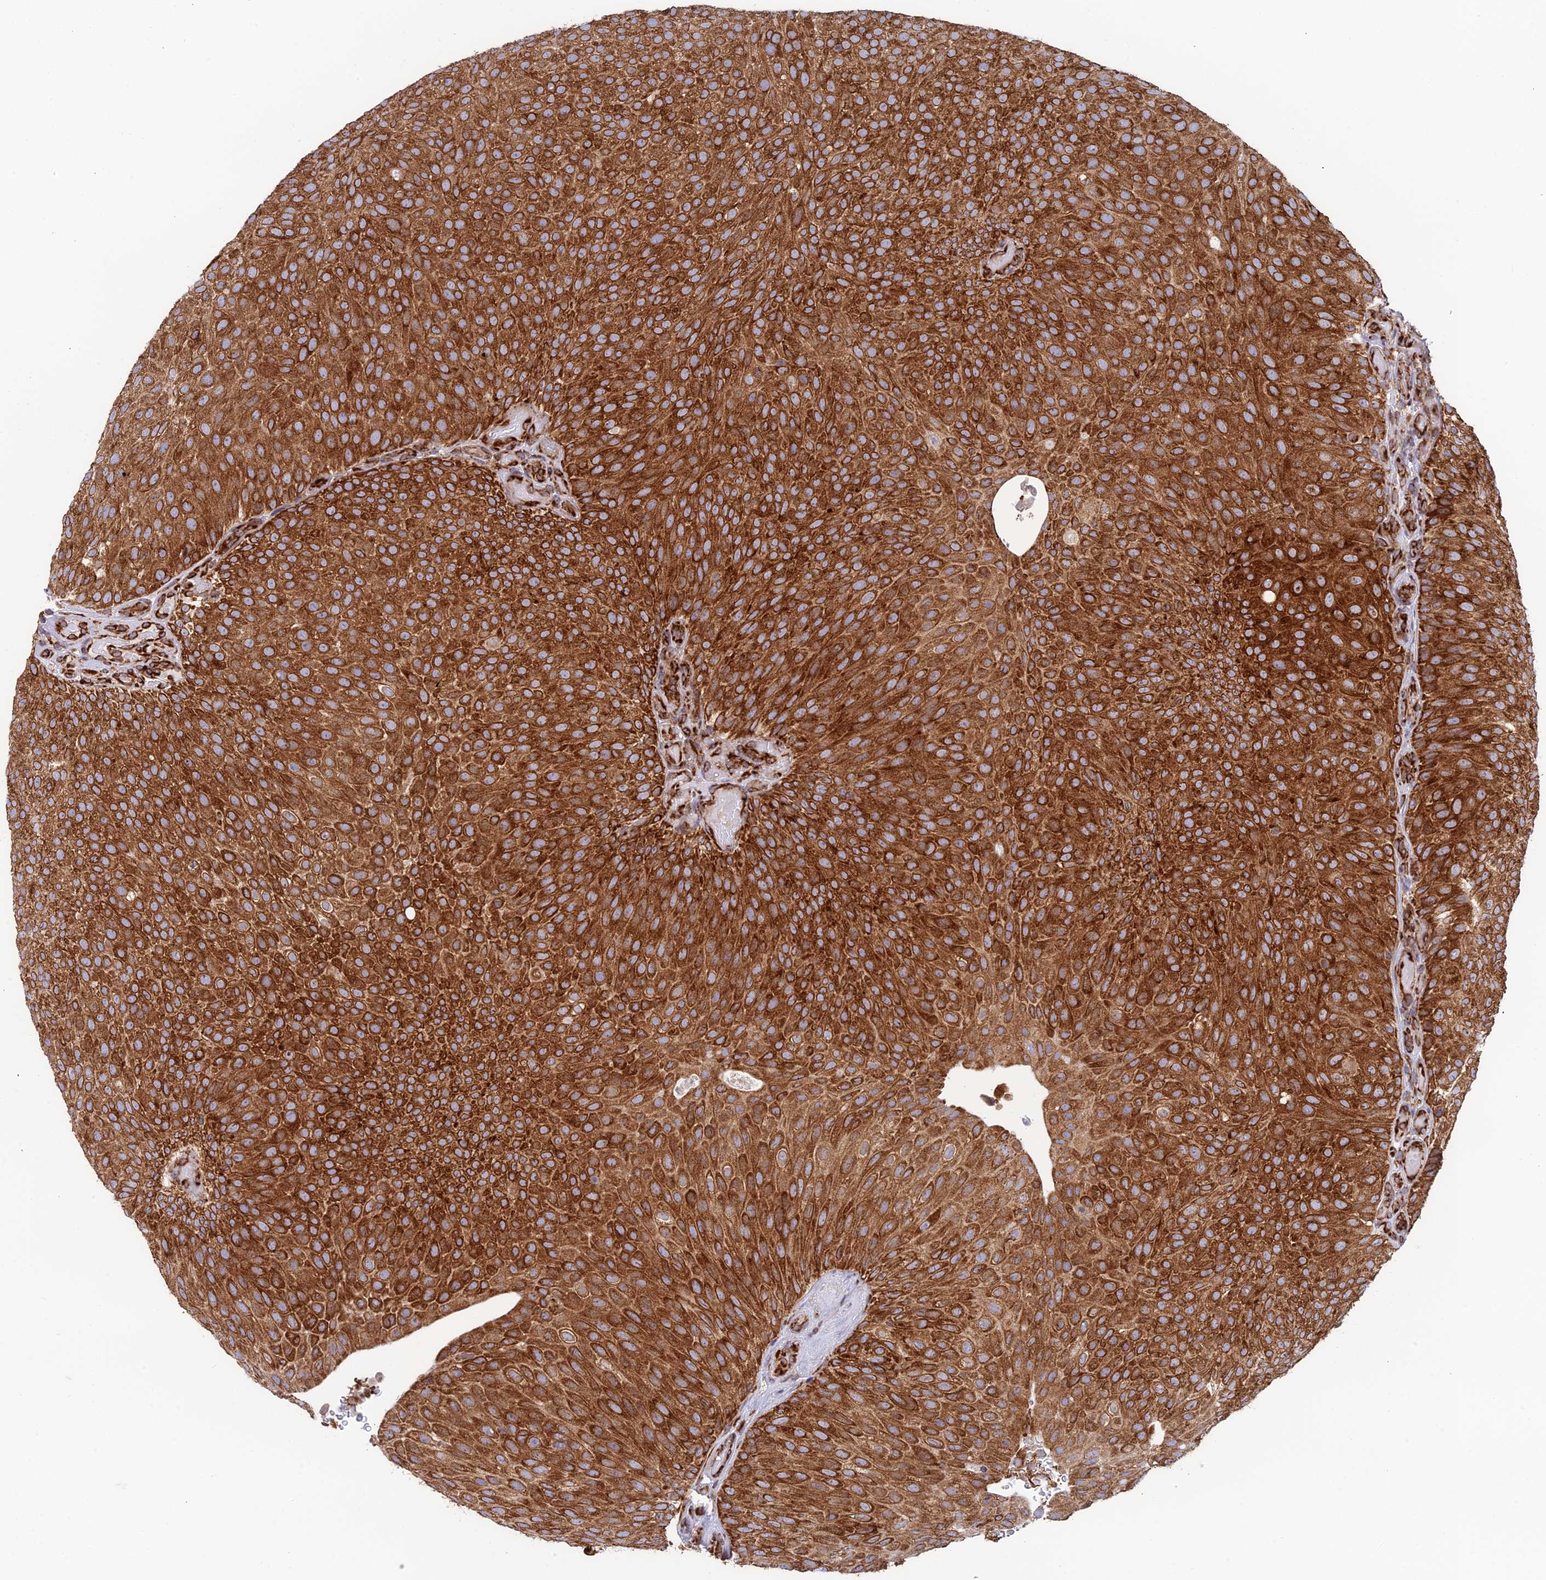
{"staining": {"intensity": "strong", "quantity": ">75%", "location": "cytoplasmic/membranous"}, "tissue": "urothelial cancer", "cell_type": "Tumor cells", "image_type": "cancer", "snomed": [{"axis": "morphology", "description": "Urothelial carcinoma, Low grade"}, {"axis": "topography", "description": "Urinary bladder"}], "caption": "Strong cytoplasmic/membranous staining for a protein is appreciated in about >75% of tumor cells of urothelial cancer using immunohistochemistry (IHC).", "gene": "CCDC69", "patient": {"sex": "male", "age": 78}}